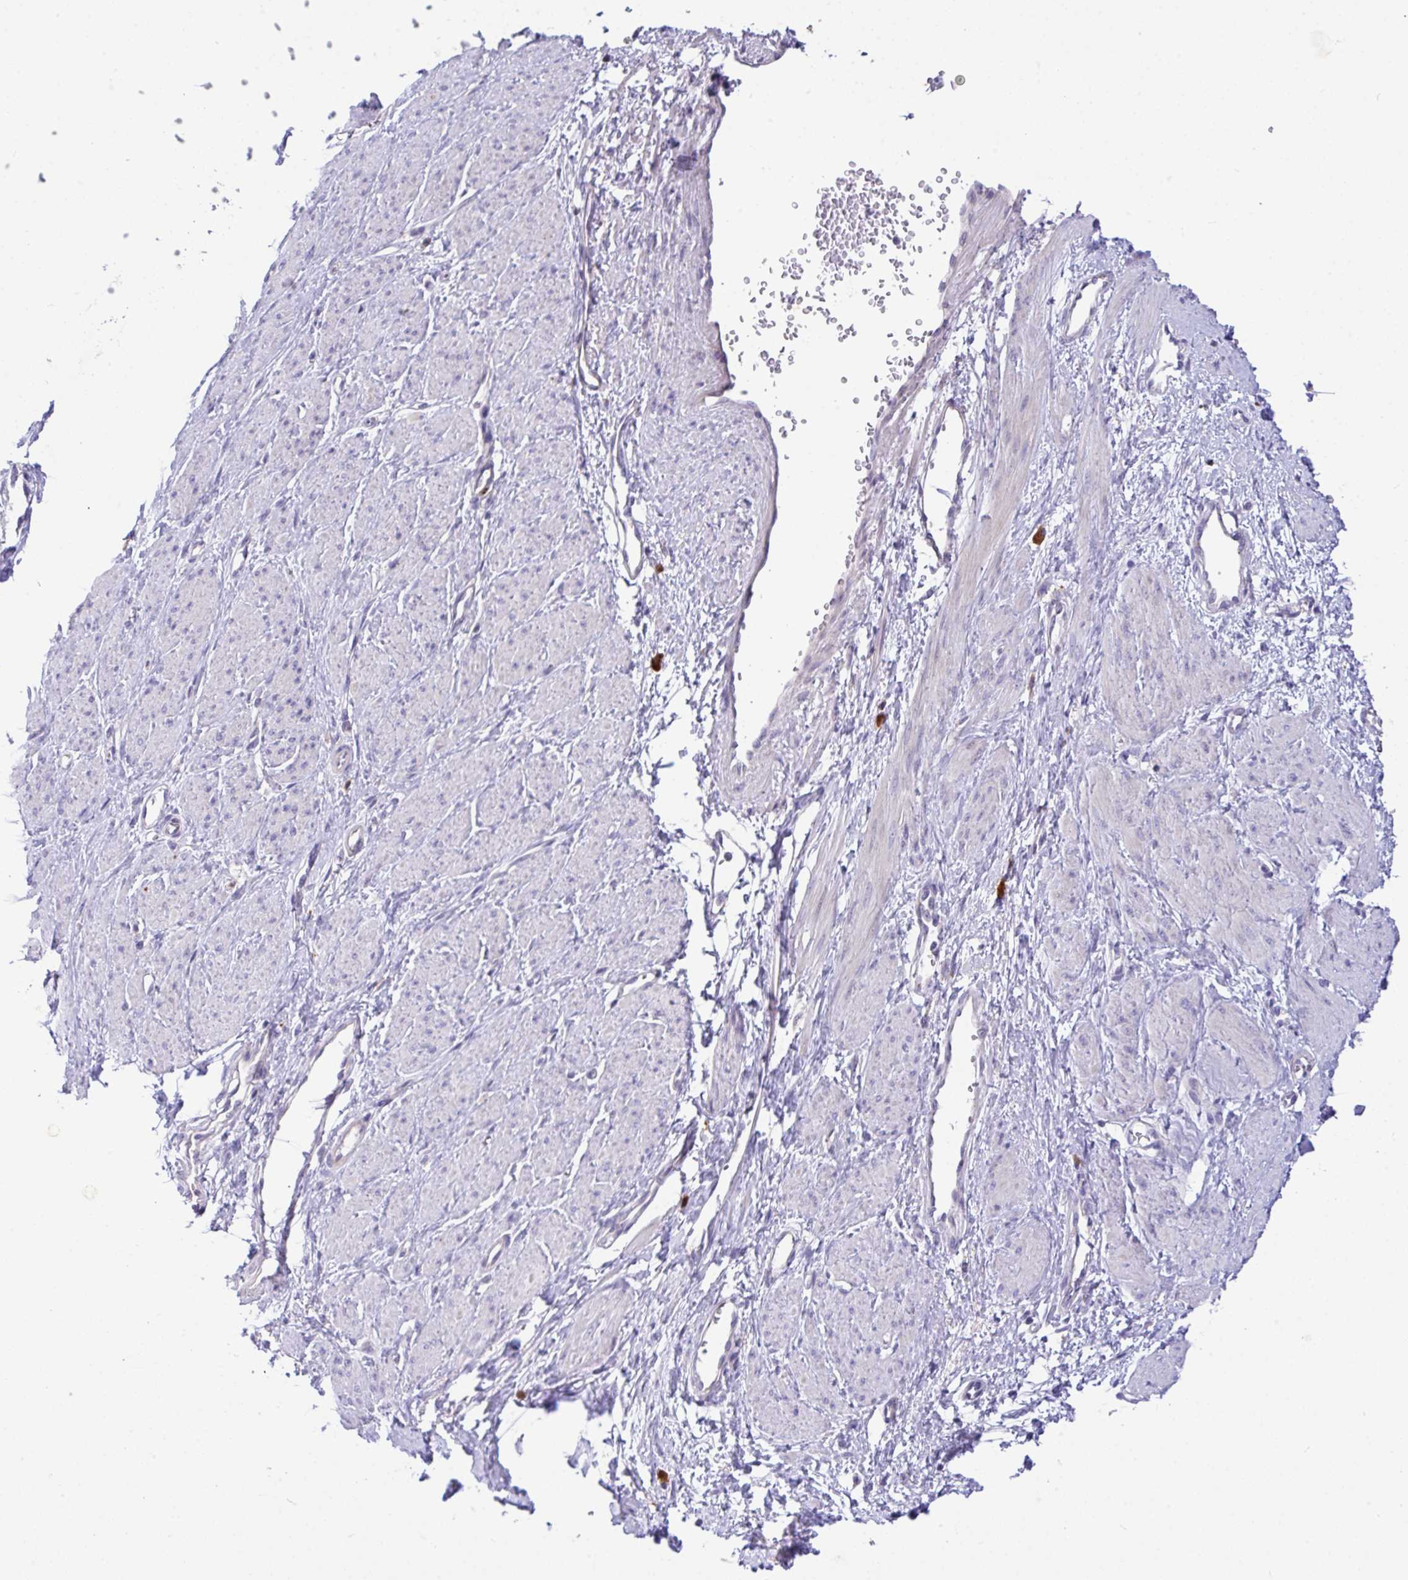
{"staining": {"intensity": "negative", "quantity": "none", "location": "none"}, "tissue": "smooth muscle", "cell_type": "Smooth muscle cells", "image_type": "normal", "snomed": [{"axis": "morphology", "description": "Normal tissue, NOS"}, {"axis": "topography", "description": "Smooth muscle"}, {"axis": "topography", "description": "Uterus"}], "caption": "DAB (3,3'-diaminobenzidine) immunohistochemical staining of unremarkable human smooth muscle exhibits no significant staining in smooth muscle cells.", "gene": "EPN3", "patient": {"sex": "female", "age": 39}}